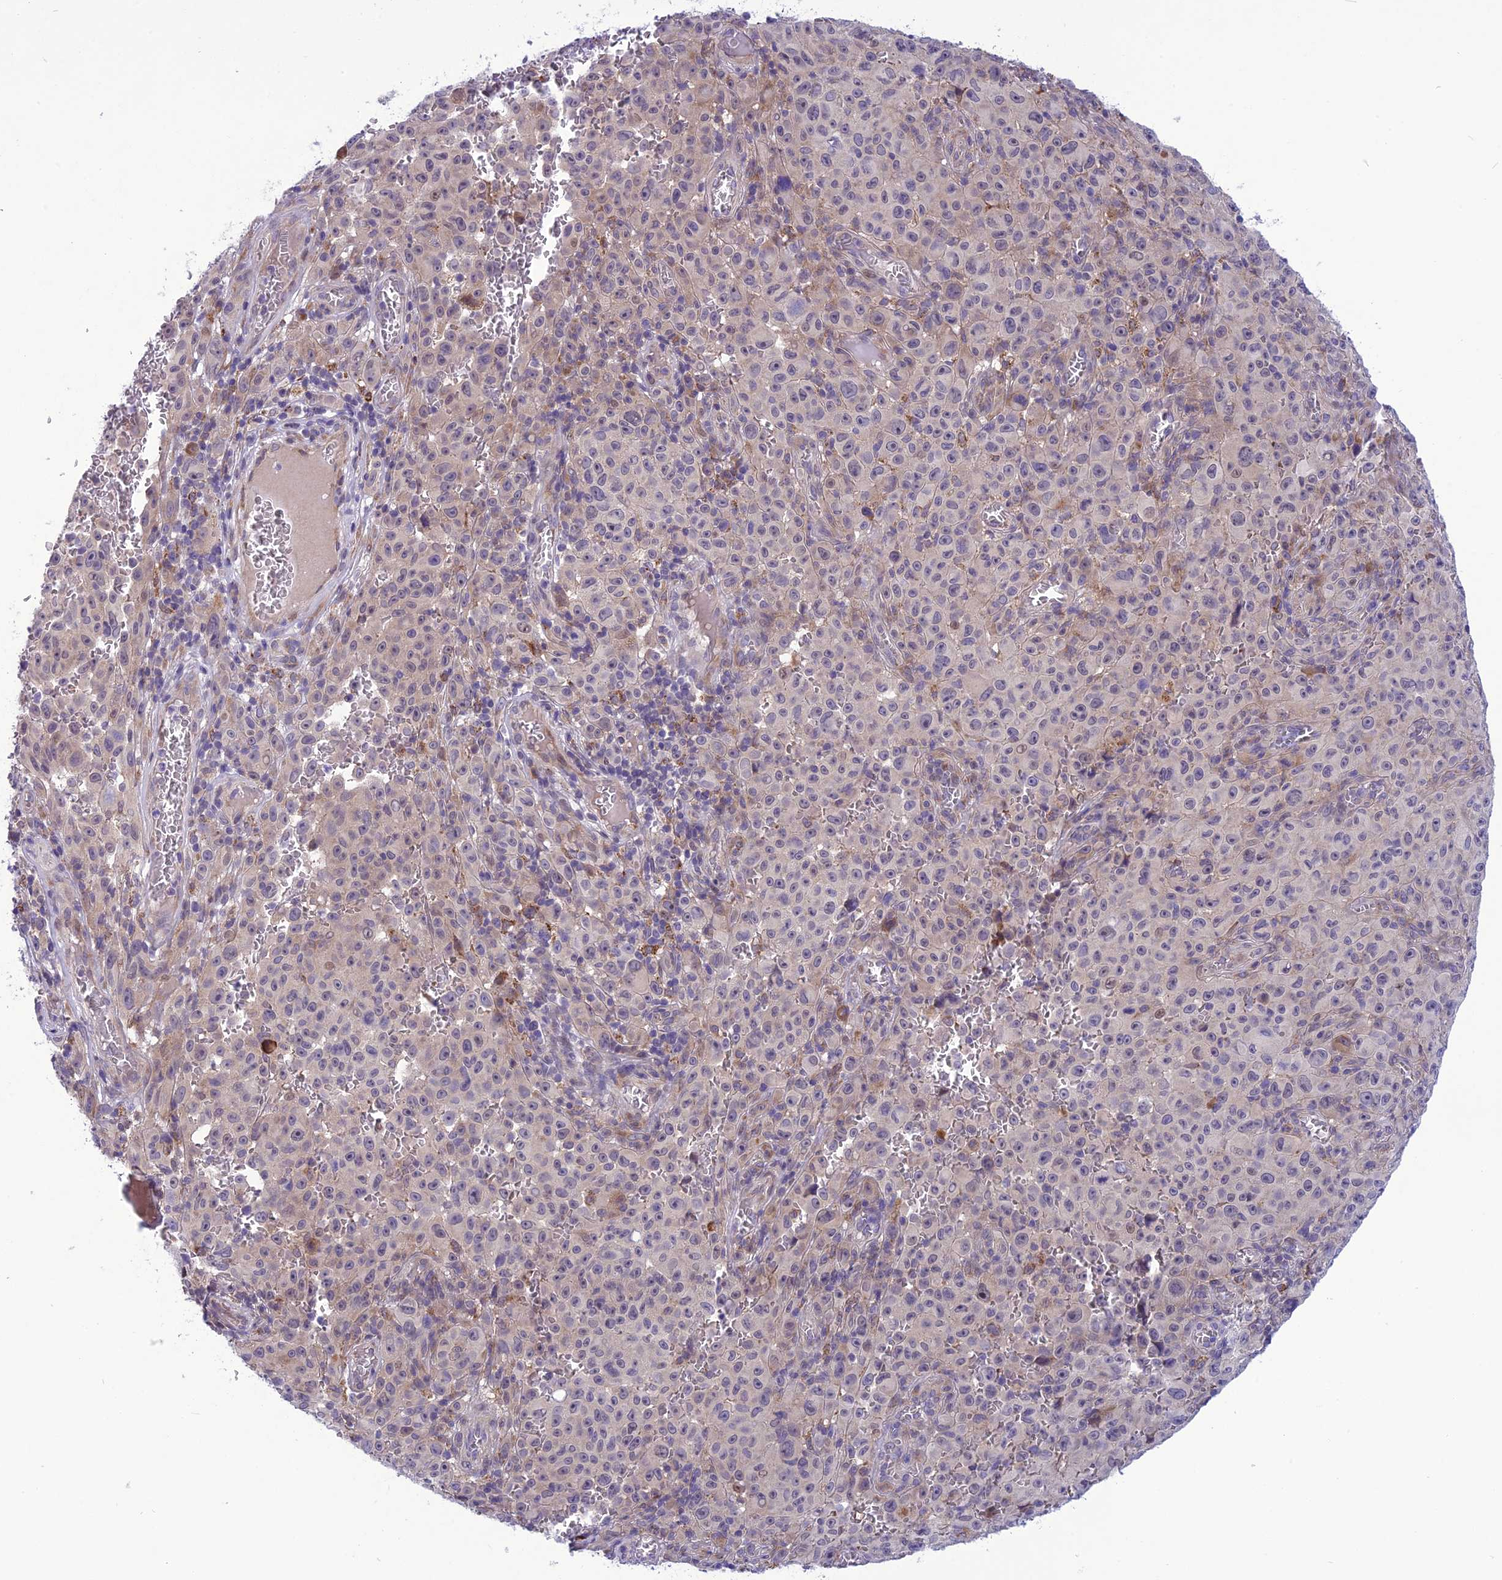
{"staining": {"intensity": "weak", "quantity": "<25%", "location": "cytoplasmic/membranous"}, "tissue": "melanoma", "cell_type": "Tumor cells", "image_type": "cancer", "snomed": [{"axis": "morphology", "description": "Malignant melanoma, NOS"}, {"axis": "topography", "description": "Skin"}], "caption": "IHC image of malignant melanoma stained for a protein (brown), which demonstrates no positivity in tumor cells. (DAB immunohistochemistry (IHC) with hematoxylin counter stain).", "gene": "PSMF1", "patient": {"sex": "female", "age": 82}}